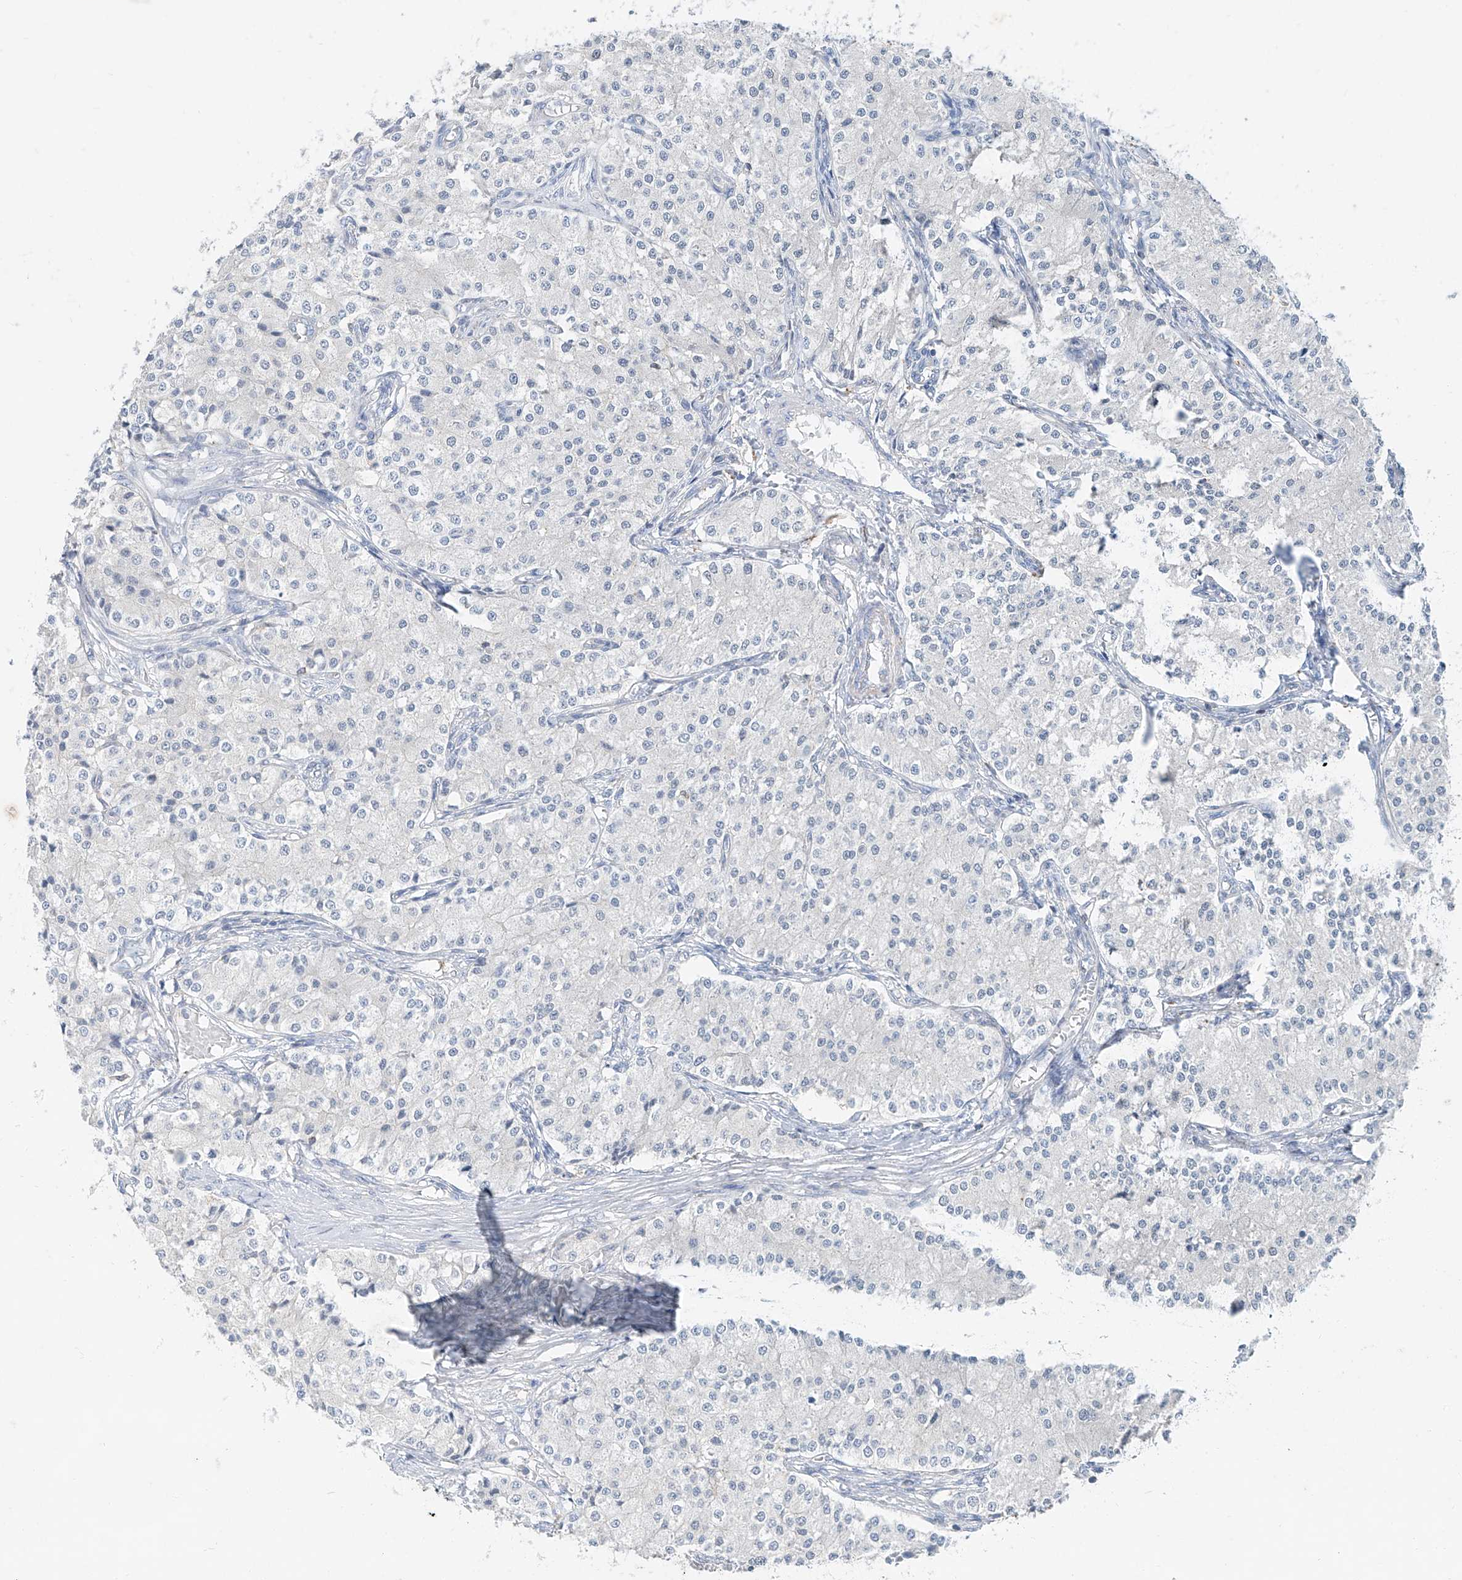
{"staining": {"intensity": "negative", "quantity": "none", "location": "none"}, "tissue": "carcinoid", "cell_type": "Tumor cells", "image_type": "cancer", "snomed": [{"axis": "morphology", "description": "Carcinoid, malignant, NOS"}, {"axis": "topography", "description": "Colon"}], "caption": "Protein analysis of carcinoid displays no significant expression in tumor cells.", "gene": "ANKRD34A", "patient": {"sex": "female", "age": 52}}